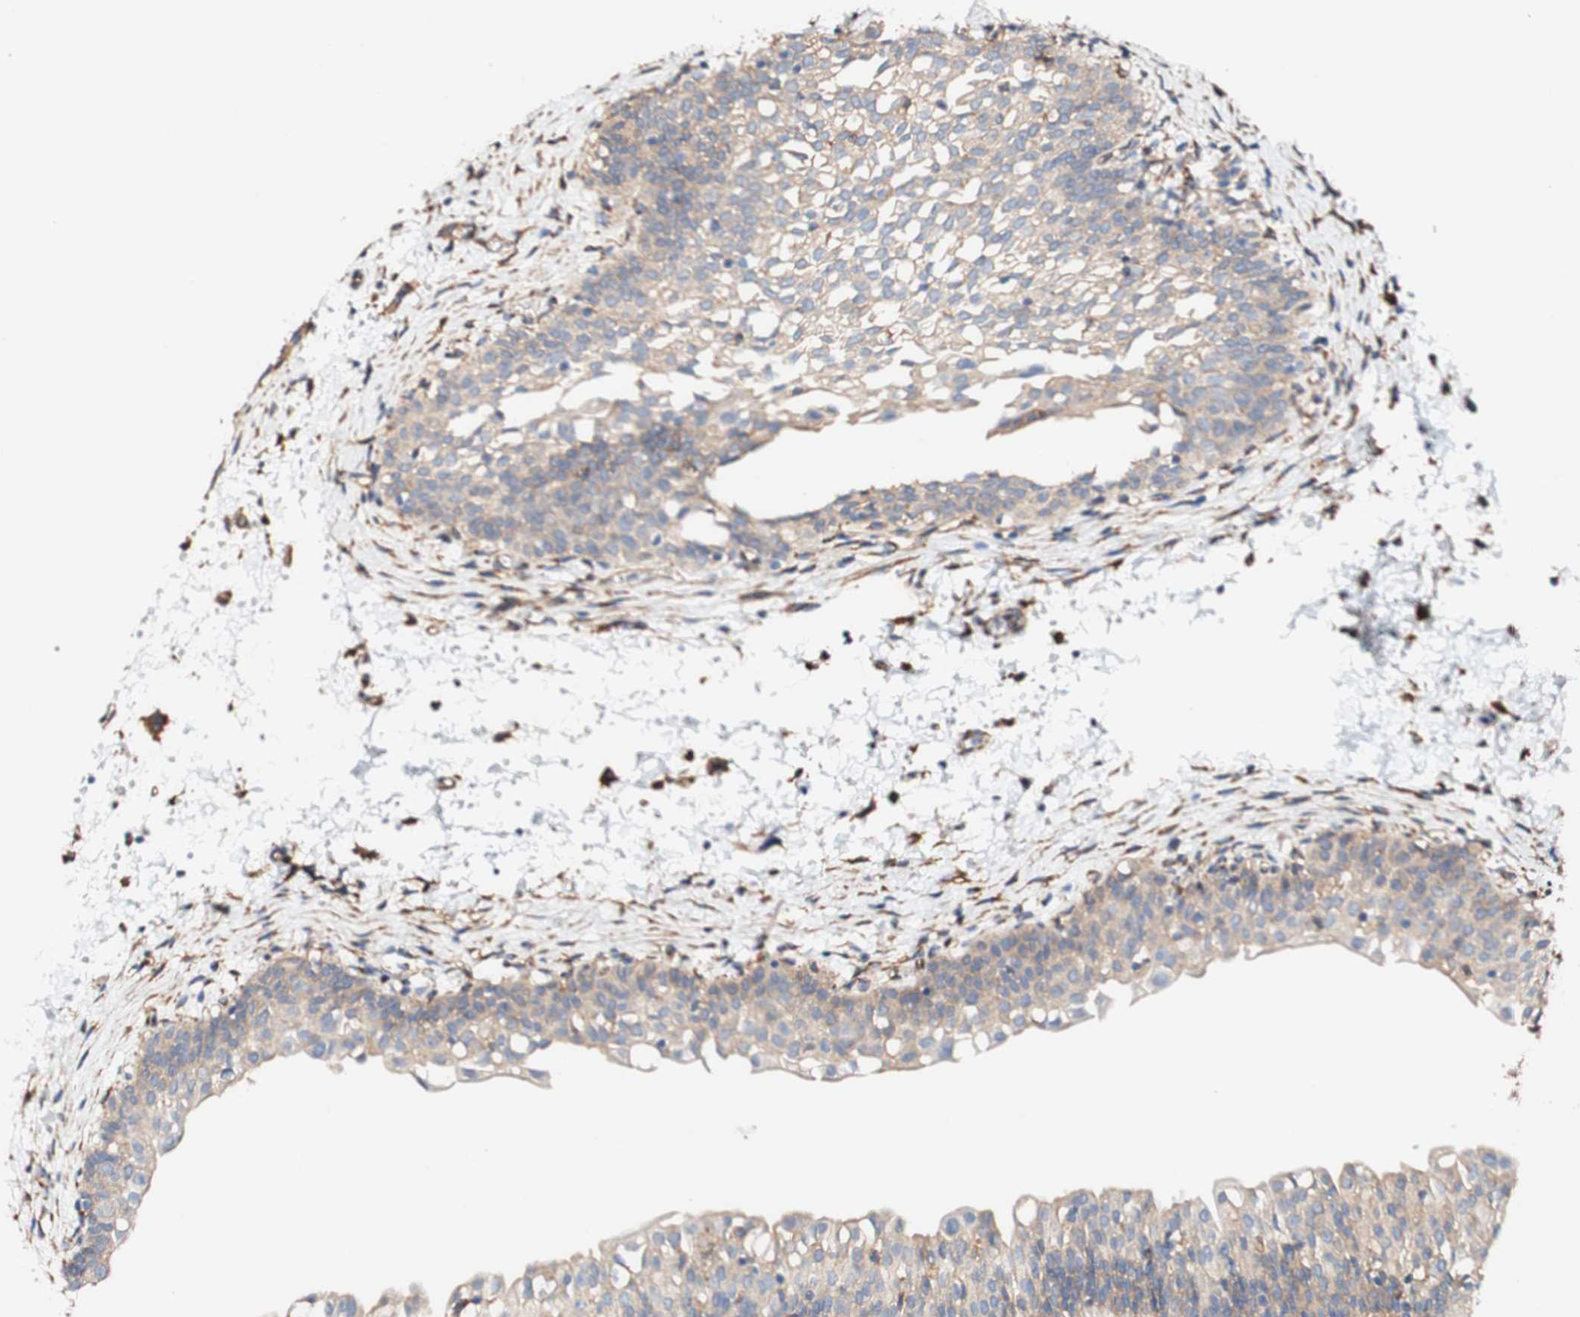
{"staining": {"intensity": "weak", "quantity": "<25%", "location": "cytoplasmic/membranous"}, "tissue": "urinary bladder", "cell_type": "Urothelial cells", "image_type": "normal", "snomed": [{"axis": "morphology", "description": "Normal tissue, NOS"}, {"axis": "topography", "description": "Urinary bladder"}], "caption": "Immunohistochemical staining of unremarkable human urinary bladder demonstrates no significant staining in urothelial cells.", "gene": "EIF2AK4", "patient": {"sex": "male", "age": 55}}